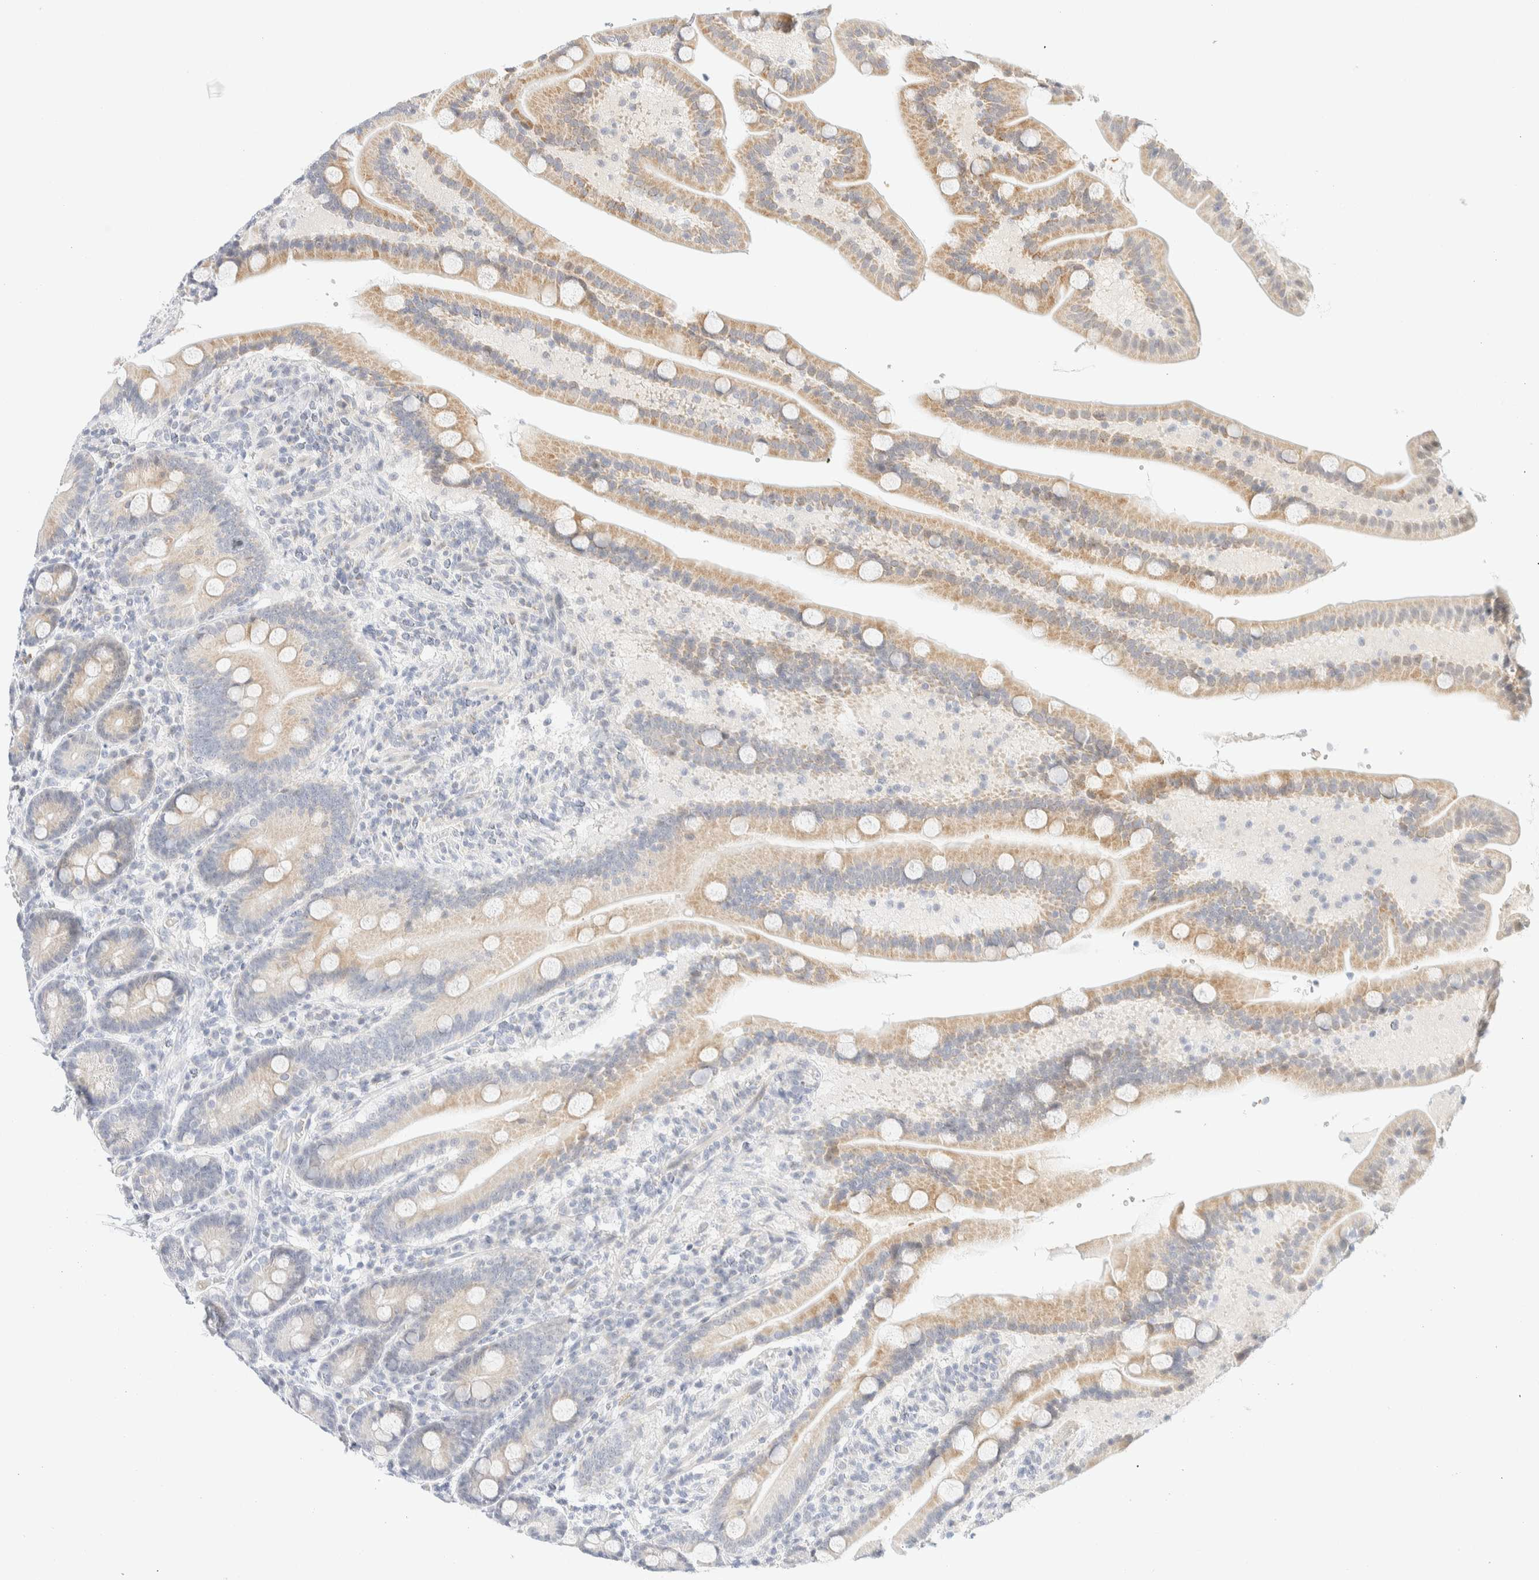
{"staining": {"intensity": "moderate", "quantity": ">75%", "location": "cytoplasmic/membranous"}, "tissue": "duodenum", "cell_type": "Glandular cells", "image_type": "normal", "snomed": [{"axis": "morphology", "description": "Normal tissue, NOS"}, {"axis": "topography", "description": "Duodenum"}], "caption": "Glandular cells reveal medium levels of moderate cytoplasmic/membranous staining in about >75% of cells in normal human duodenum.", "gene": "PPM1K", "patient": {"sex": "male", "age": 54}}